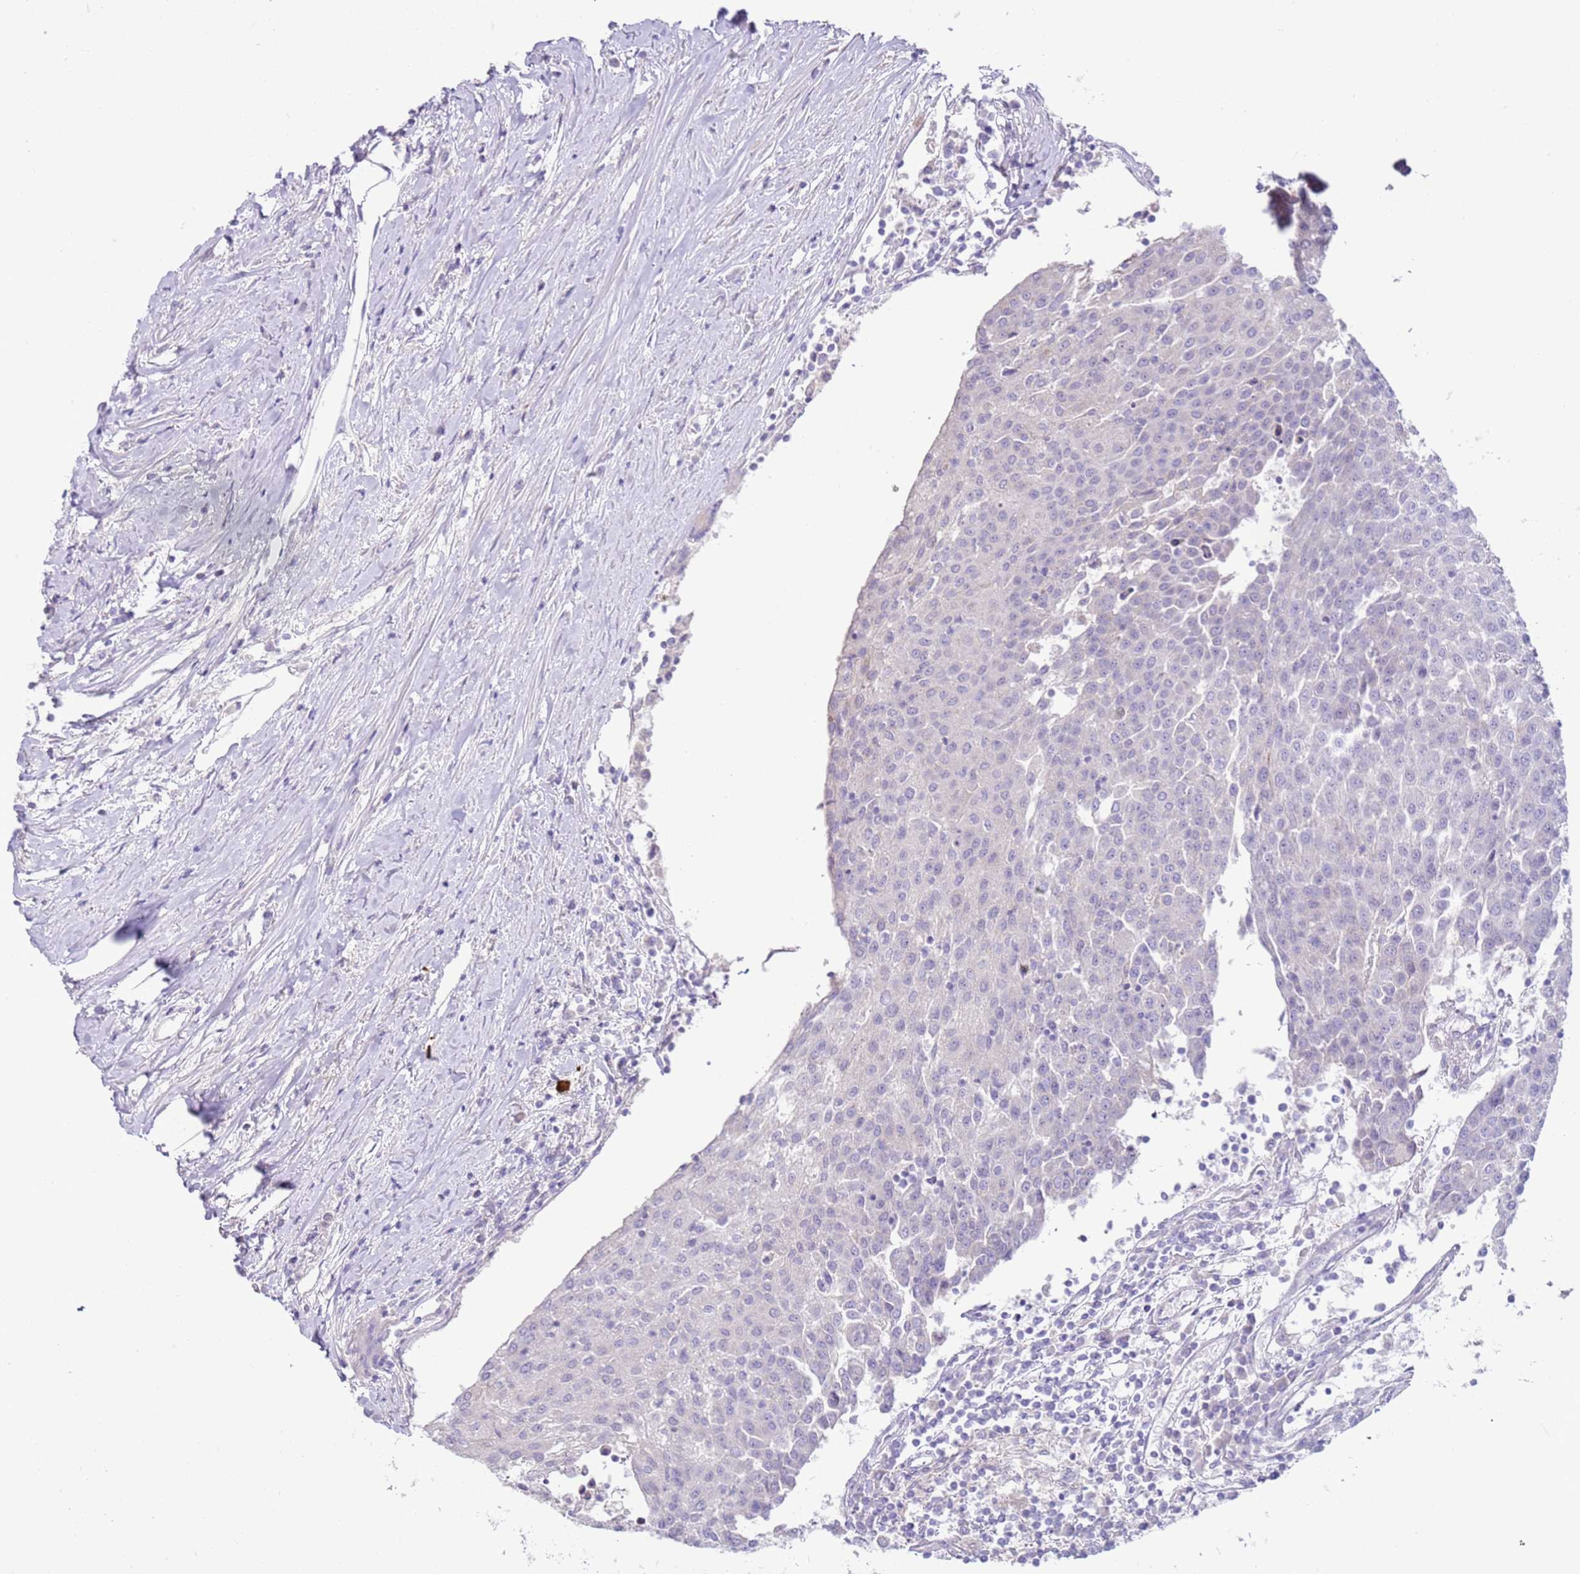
{"staining": {"intensity": "negative", "quantity": "none", "location": "none"}, "tissue": "urothelial cancer", "cell_type": "Tumor cells", "image_type": "cancer", "snomed": [{"axis": "morphology", "description": "Urothelial carcinoma, High grade"}, {"axis": "topography", "description": "Urinary bladder"}], "caption": "Tumor cells are negative for brown protein staining in urothelial carcinoma (high-grade). (Stains: DAB IHC with hematoxylin counter stain, Microscopy: brightfield microscopy at high magnification).", "gene": "NPAP1", "patient": {"sex": "female", "age": 85}}